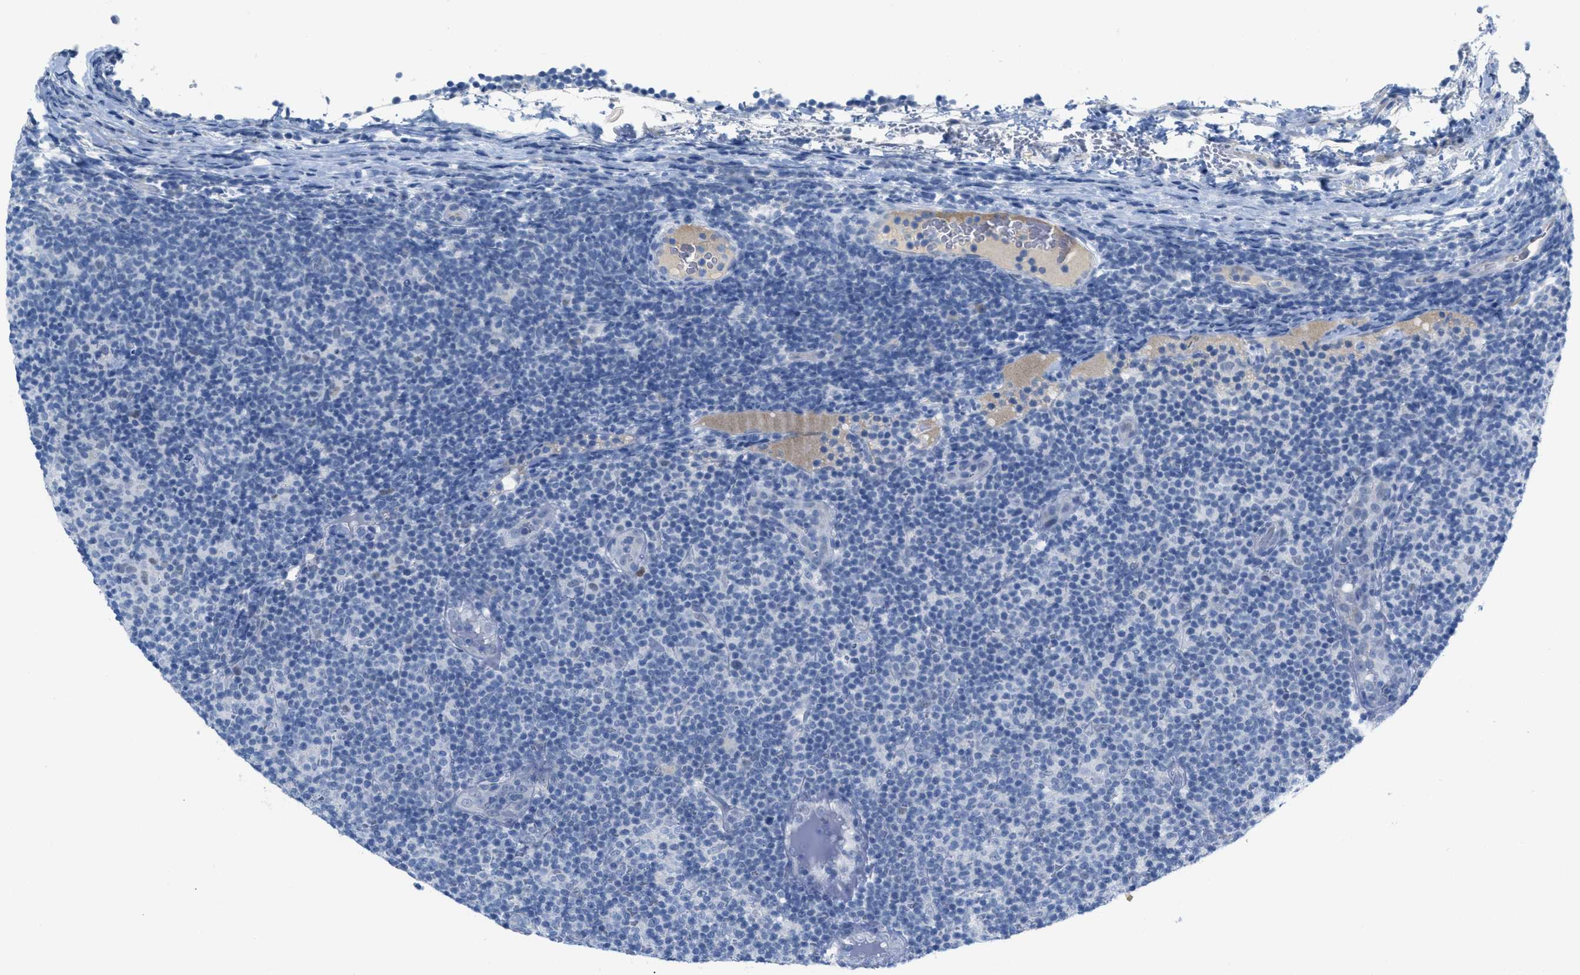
{"staining": {"intensity": "weak", "quantity": "<25%", "location": "nuclear"}, "tissue": "lymphoma", "cell_type": "Tumor cells", "image_type": "cancer", "snomed": [{"axis": "morphology", "description": "Malignant lymphoma, non-Hodgkin's type, Low grade"}, {"axis": "topography", "description": "Lymph node"}], "caption": "The immunohistochemistry (IHC) micrograph has no significant positivity in tumor cells of malignant lymphoma, non-Hodgkin's type (low-grade) tissue. (Immunohistochemistry, brightfield microscopy, high magnification).", "gene": "HSF2", "patient": {"sex": "male", "age": 83}}